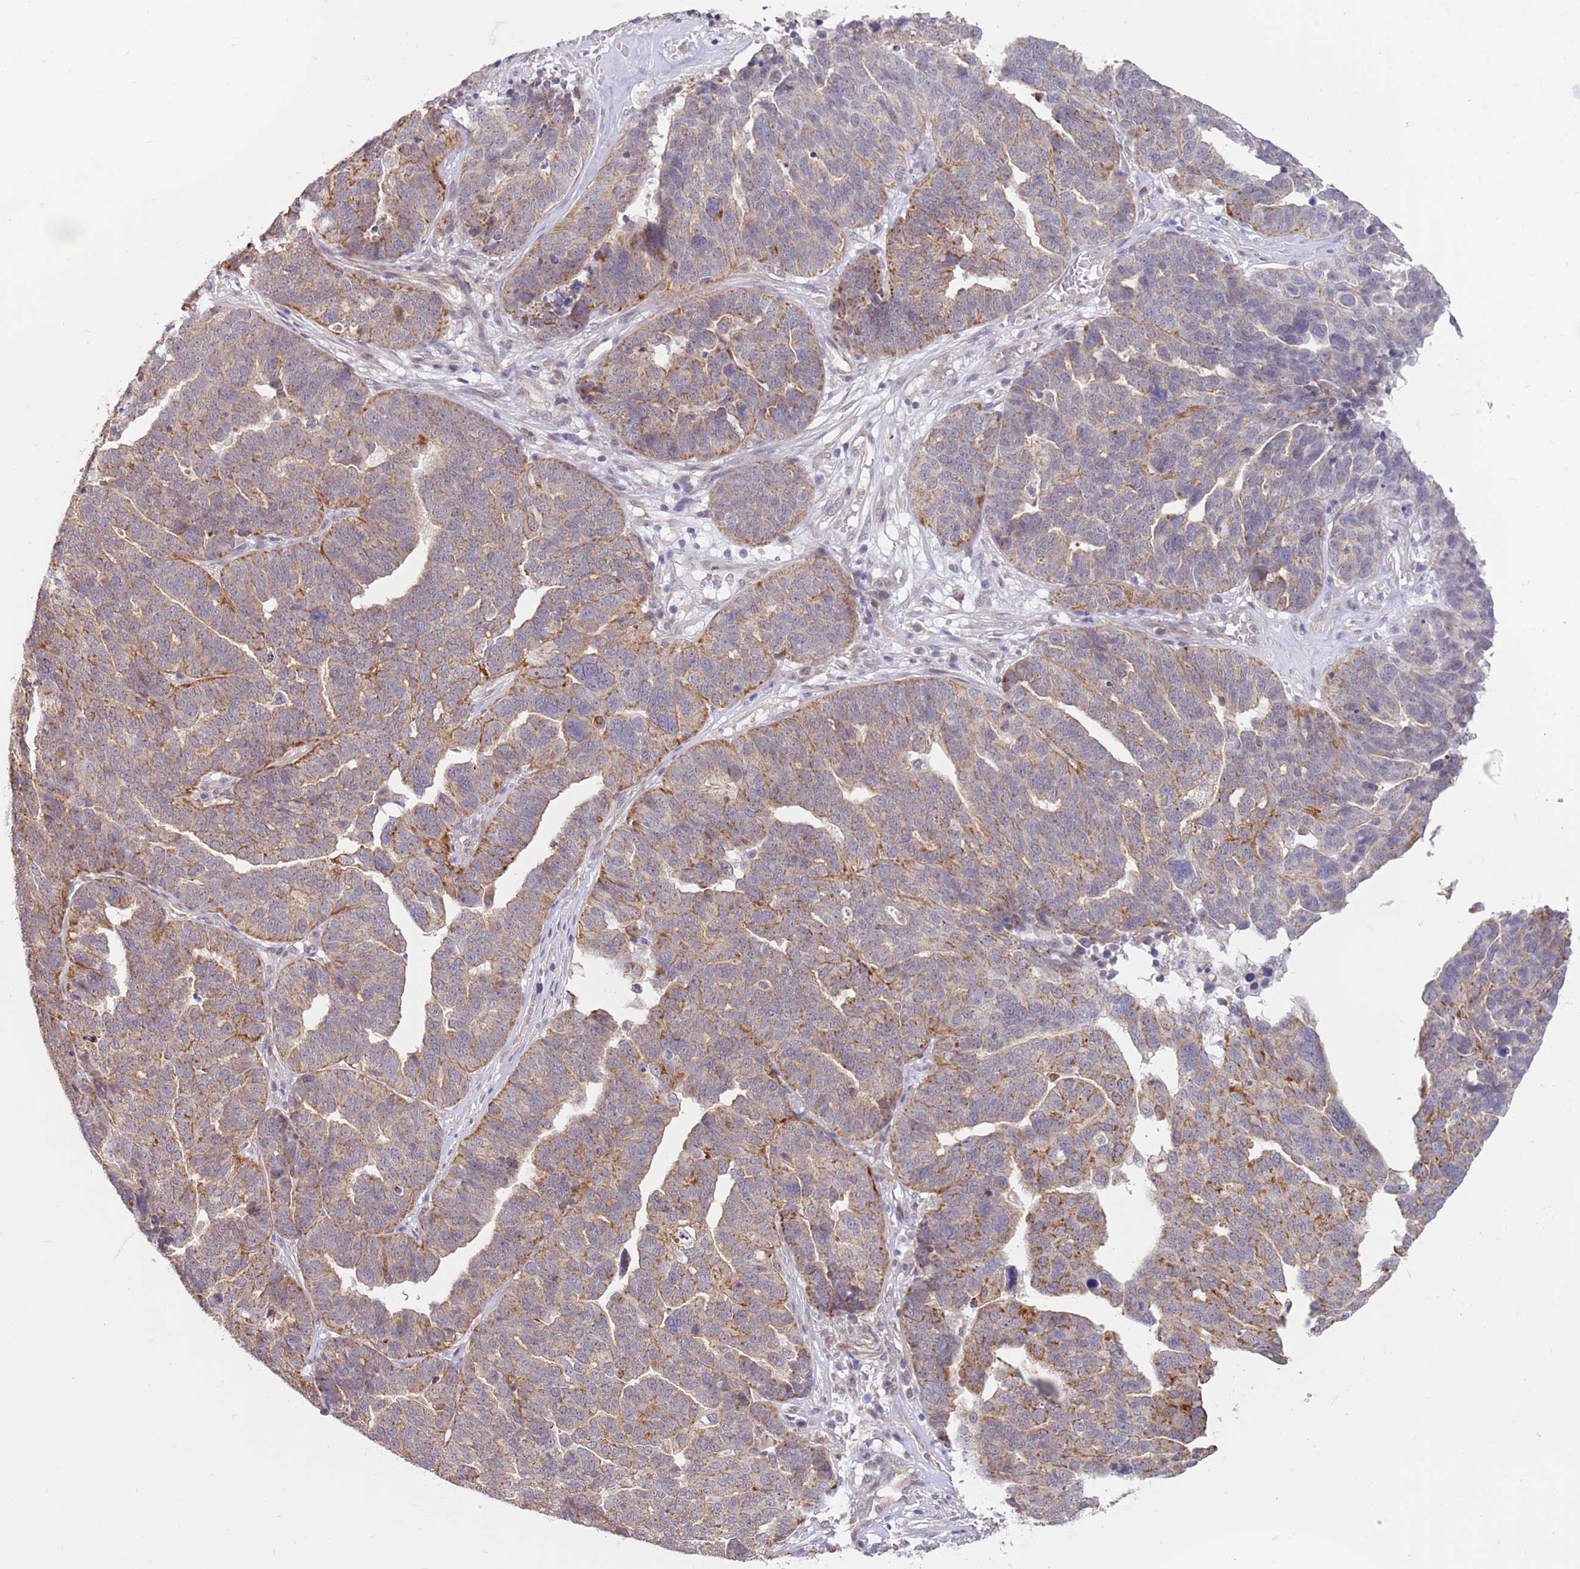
{"staining": {"intensity": "moderate", "quantity": ">75%", "location": "cytoplasmic/membranous"}, "tissue": "ovarian cancer", "cell_type": "Tumor cells", "image_type": "cancer", "snomed": [{"axis": "morphology", "description": "Cystadenocarcinoma, serous, NOS"}, {"axis": "topography", "description": "Ovary"}], "caption": "The immunohistochemical stain highlights moderate cytoplasmic/membranous positivity in tumor cells of ovarian cancer tissue.", "gene": "UQCC3", "patient": {"sex": "female", "age": 59}}